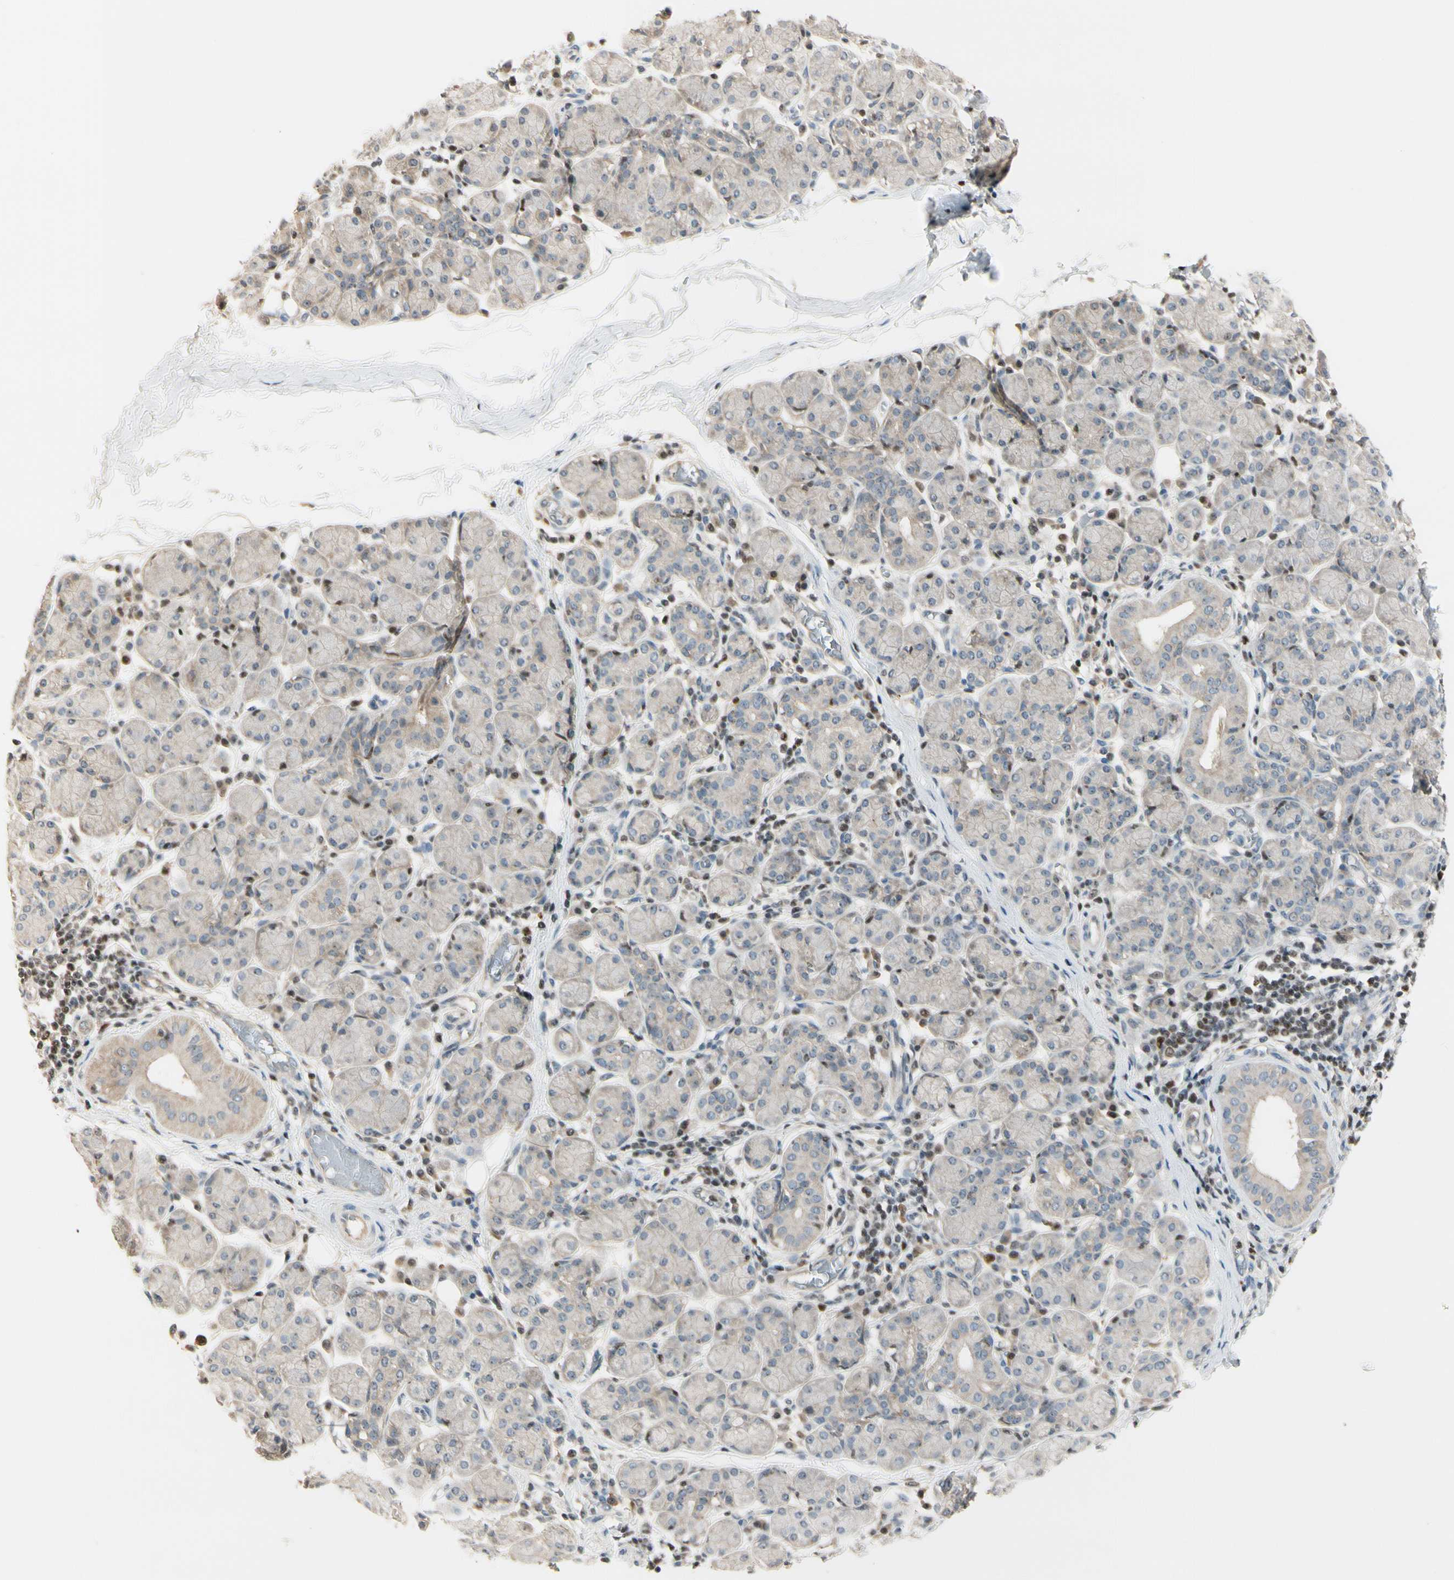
{"staining": {"intensity": "negative", "quantity": "none", "location": "none"}, "tissue": "salivary gland", "cell_type": "Glandular cells", "image_type": "normal", "snomed": [{"axis": "morphology", "description": "Normal tissue, NOS"}, {"axis": "morphology", "description": "Inflammation, NOS"}, {"axis": "topography", "description": "Lymph node"}, {"axis": "topography", "description": "Salivary gland"}], "caption": "Immunohistochemistry image of unremarkable salivary gland: salivary gland stained with DAB (3,3'-diaminobenzidine) reveals no significant protein positivity in glandular cells.", "gene": "NFYA", "patient": {"sex": "male", "age": 3}}